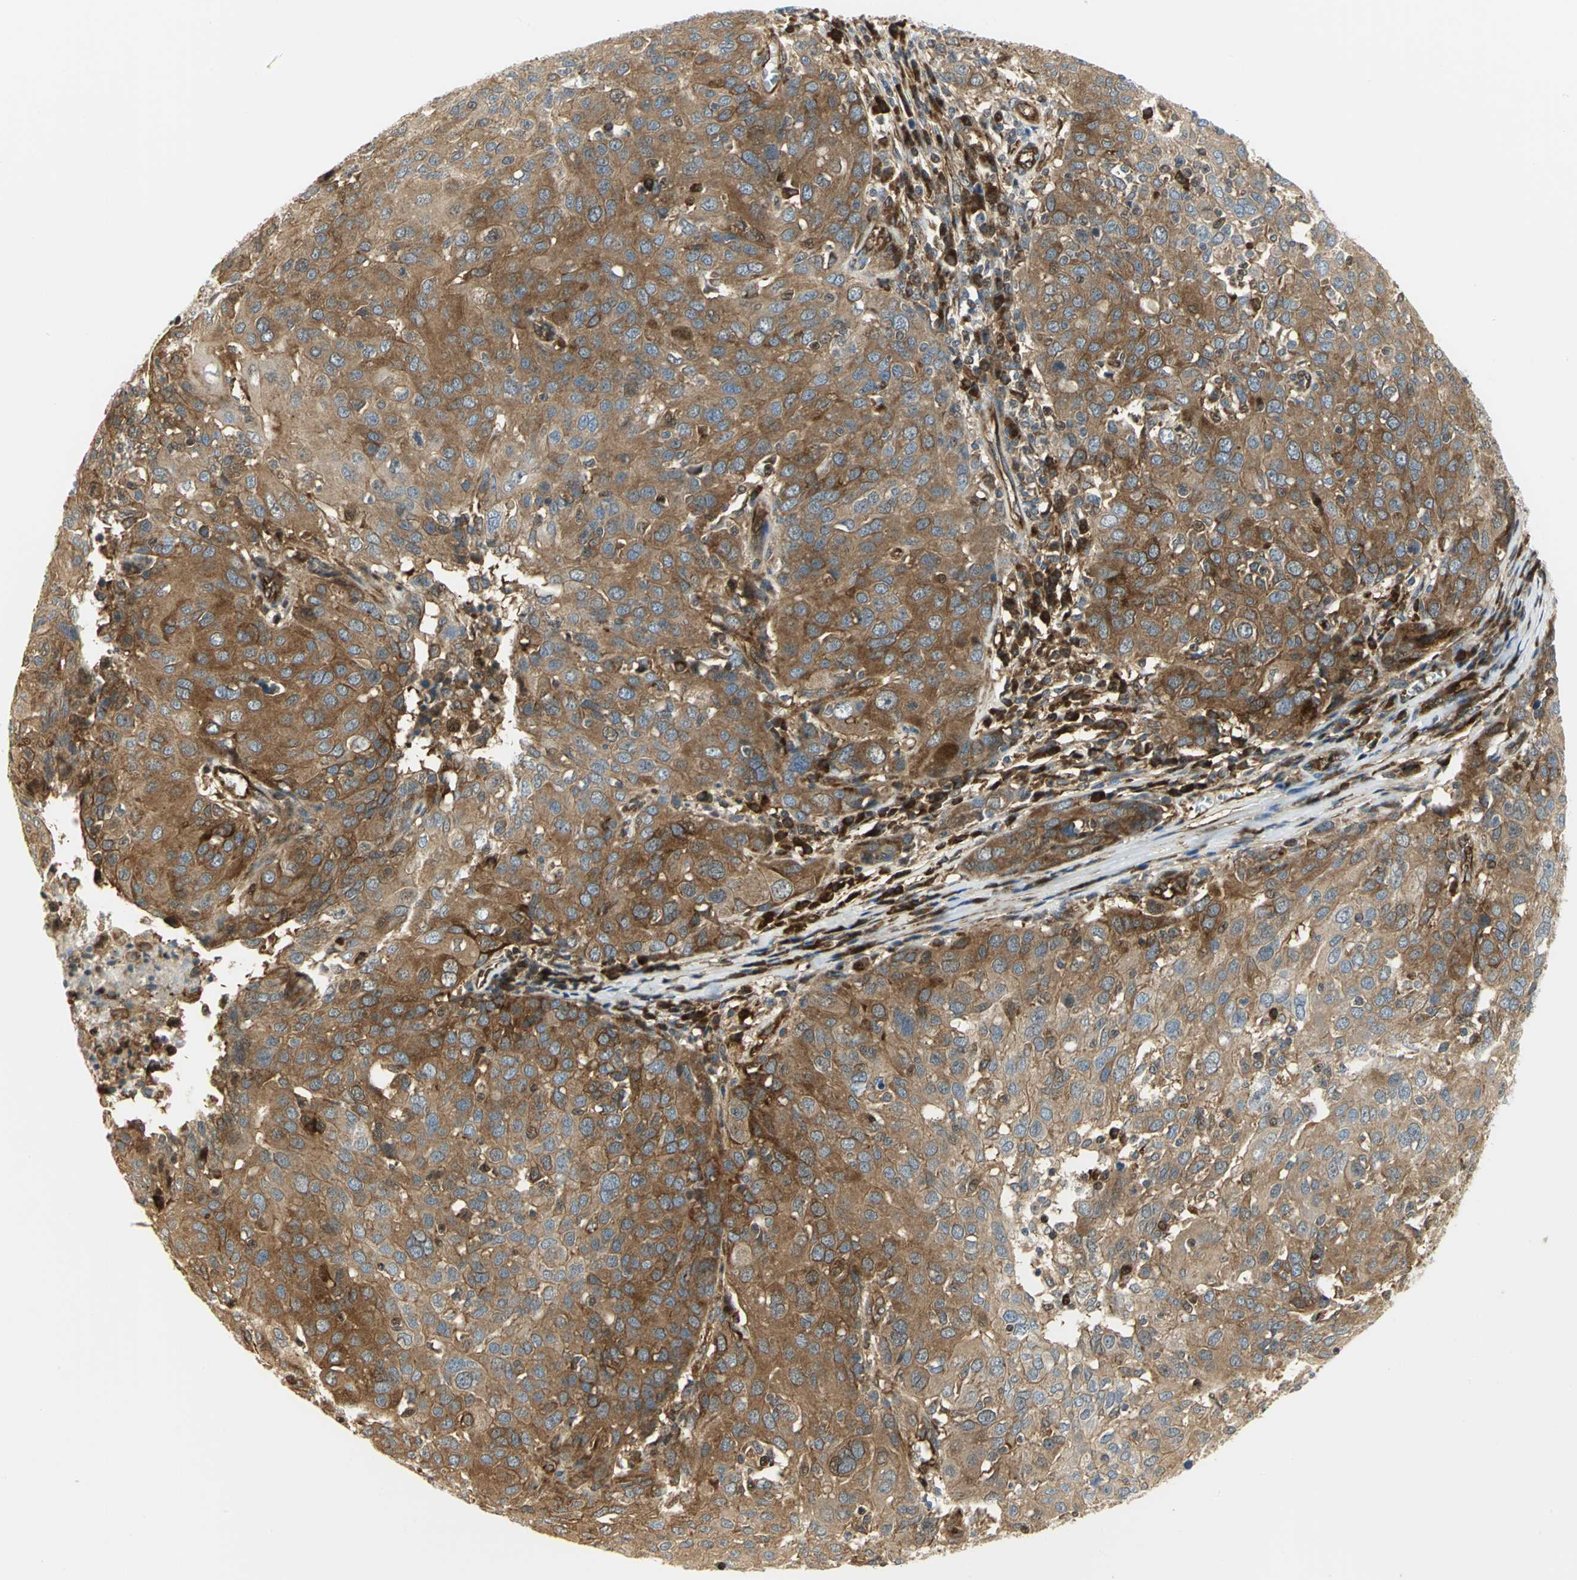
{"staining": {"intensity": "moderate", "quantity": ">75%", "location": "cytoplasmic/membranous"}, "tissue": "ovarian cancer", "cell_type": "Tumor cells", "image_type": "cancer", "snomed": [{"axis": "morphology", "description": "Carcinoma, endometroid"}, {"axis": "topography", "description": "Ovary"}], "caption": "Protein staining by IHC demonstrates moderate cytoplasmic/membranous positivity in approximately >75% of tumor cells in ovarian cancer.", "gene": "EEA1", "patient": {"sex": "female", "age": 50}}